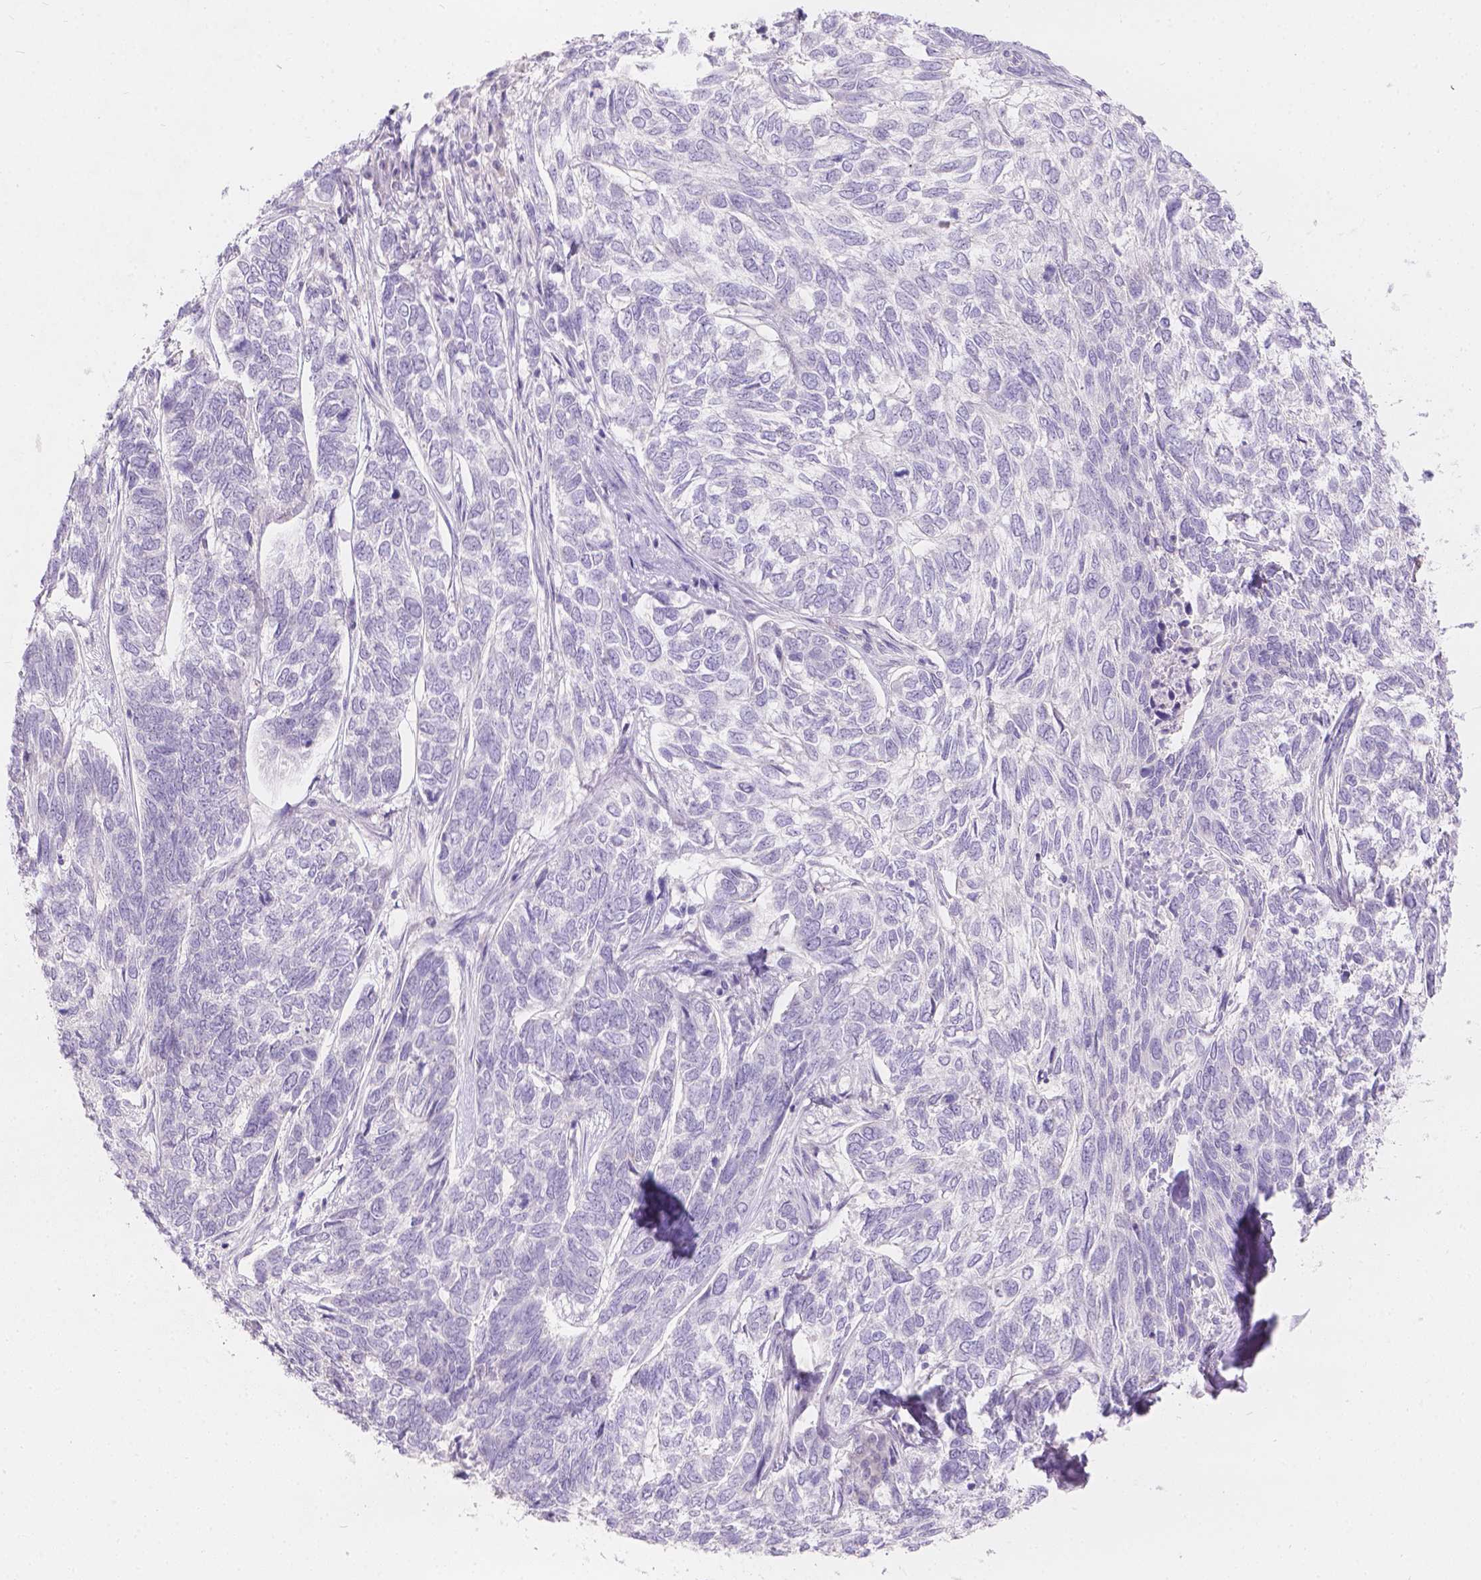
{"staining": {"intensity": "negative", "quantity": "none", "location": "none"}, "tissue": "skin cancer", "cell_type": "Tumor cells", "image_type": "cancer", "snomed": [{"axis": "morphology", "description": "Basal cell carcinoma"}, {"axis": "topography", "description": "Skin"}], "caption": "Immunohistochemistry (IHC) of human skin cancer reveals no positivity in tumor cells.", "gene": "HTN3", "patient": {"sex": "female", "age": 65}}